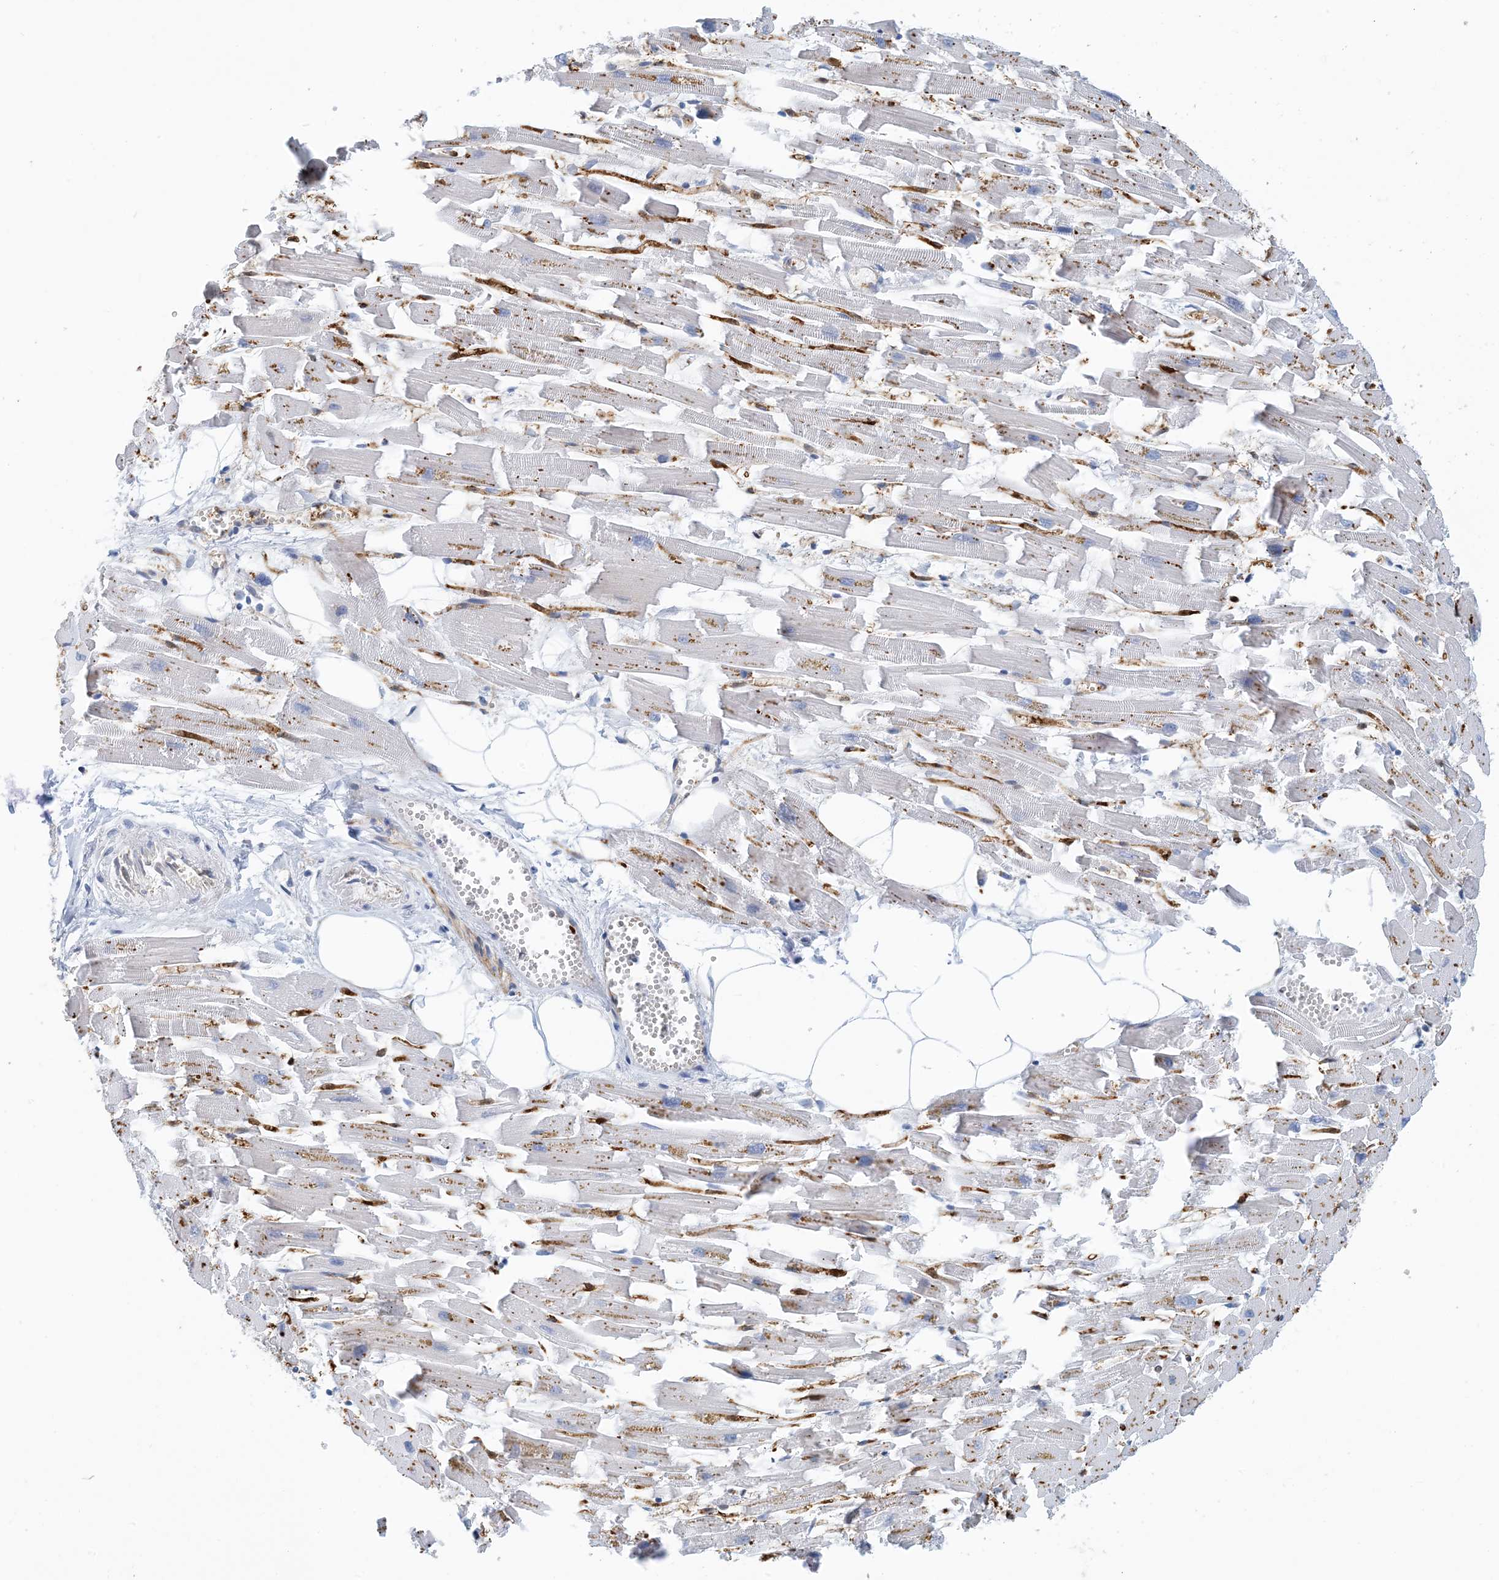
{"staining": {"intensity": "moderate", "quantity": "<25%", "location": "cytoplasmic/membranous"}, "tissue": "heart muscle", "cell_type": "Cardiomyocytes", "image_type": "normal", "snomed": [{"axis": "morphology", "description": "Normal tissue, NOS"}, {"axis": "topography", "description": "Heart"}], "caption": "The histopathology image displays a brown stain indicating the presence of a protein in the cytoplasmic/membranous of cardiomyocytes in heart muscle.", "gene": "PCDHA2", "patient": {"sex": "female", "age": 64}}